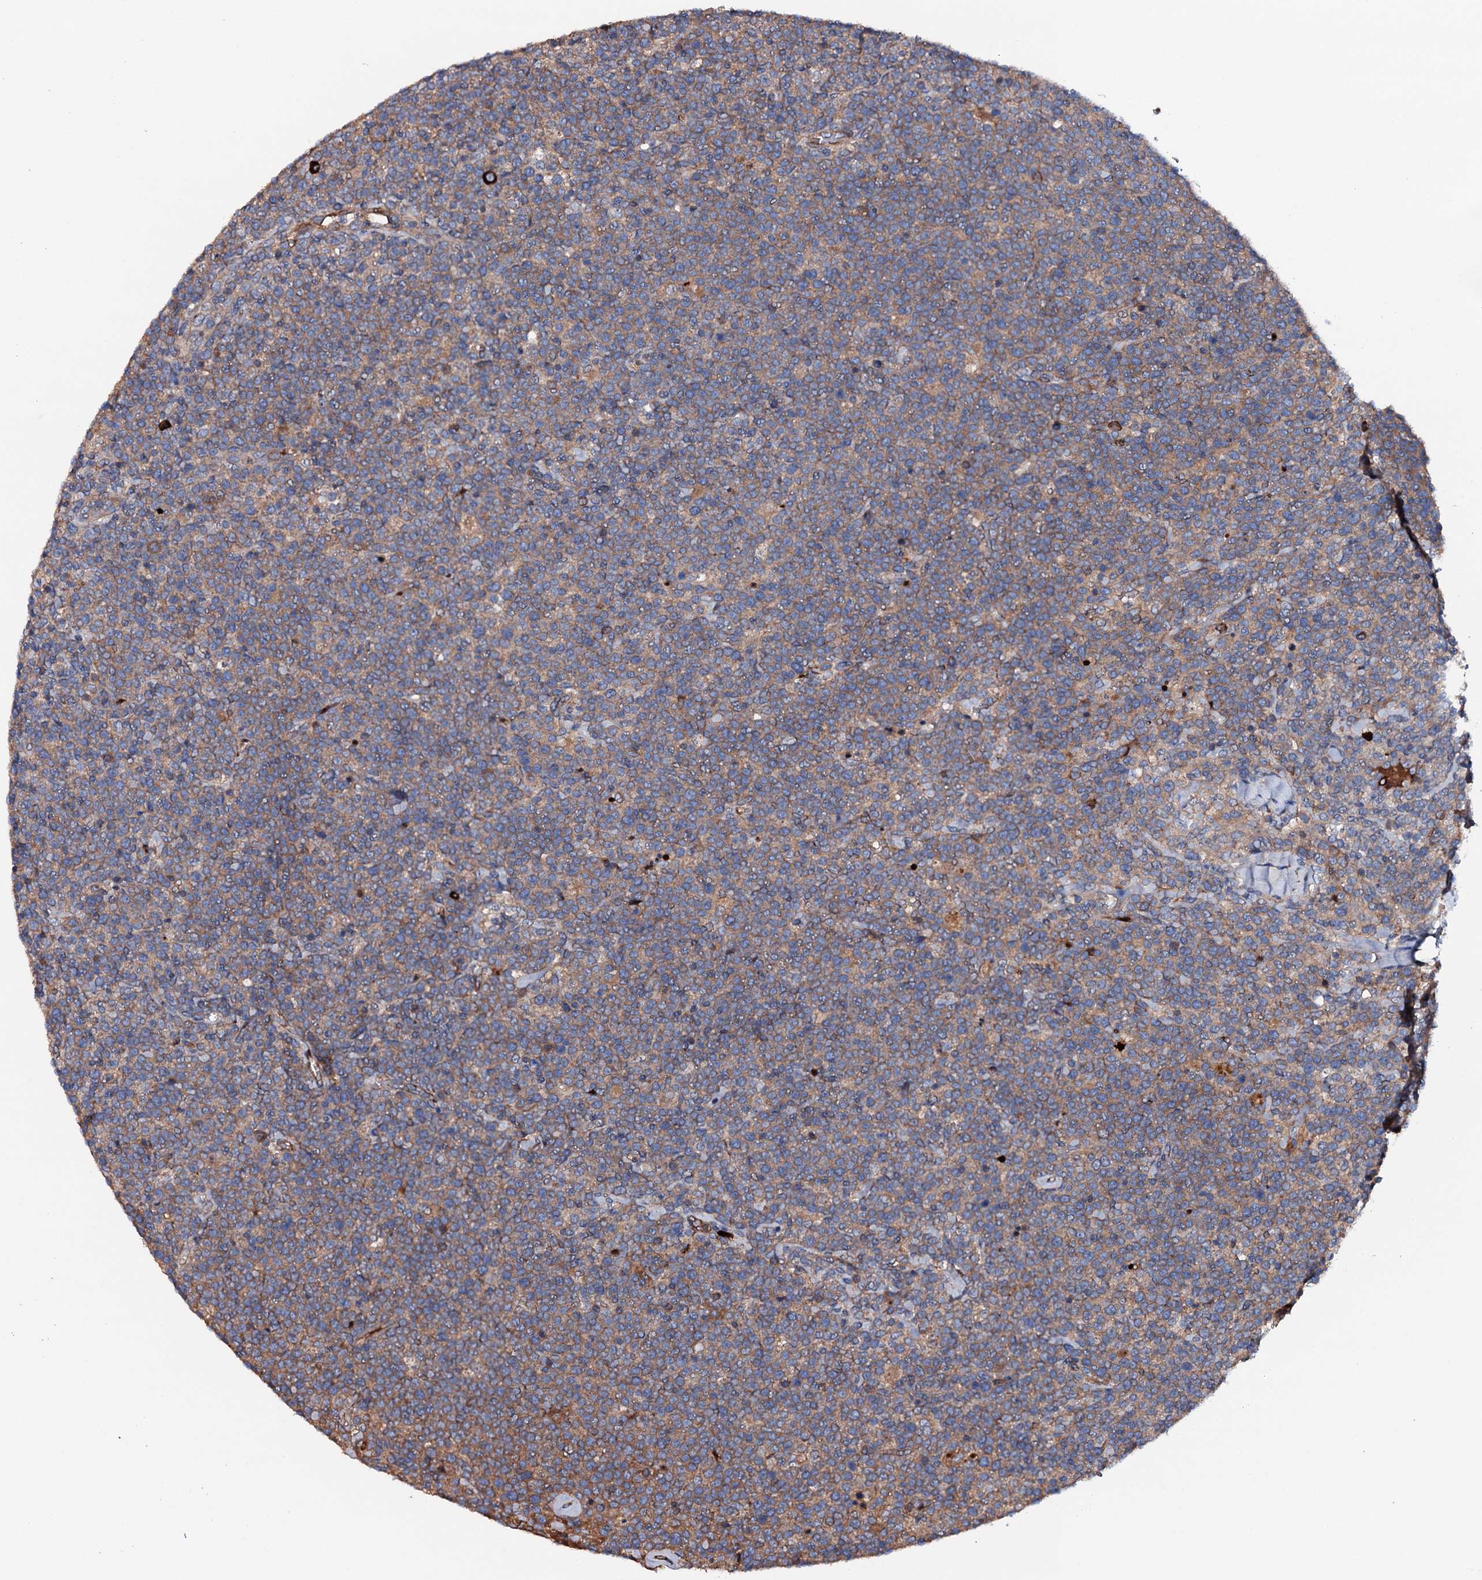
{"staining": {"intensity": "moderate", "quantity": ">75%", "location": "cytoplasmic/membranous"}, "tissue": "lymphoma", "cell_type": "Tumor cells", "image_type": "cancer", "snomed": [{"axis": "morphology", "description": "Malignant lymphoma, non-Hodgkin's type, High grade"}, {"axis": "topography", "description": "Lymph node"}], "caption": "Malignant lymphoma, non-Hodgkin's type (high-grade) was stained to show a protein in brown. There is medium levels of moderate cytoplasmic/membranous positivity in about >75% of tumor cells. (DAB (3,3'-diaminobenzidine) IHC with brightfield microscopy, high magnification).", "gene": "NEK1", "patient": {"sex": "male", "age": 61}}